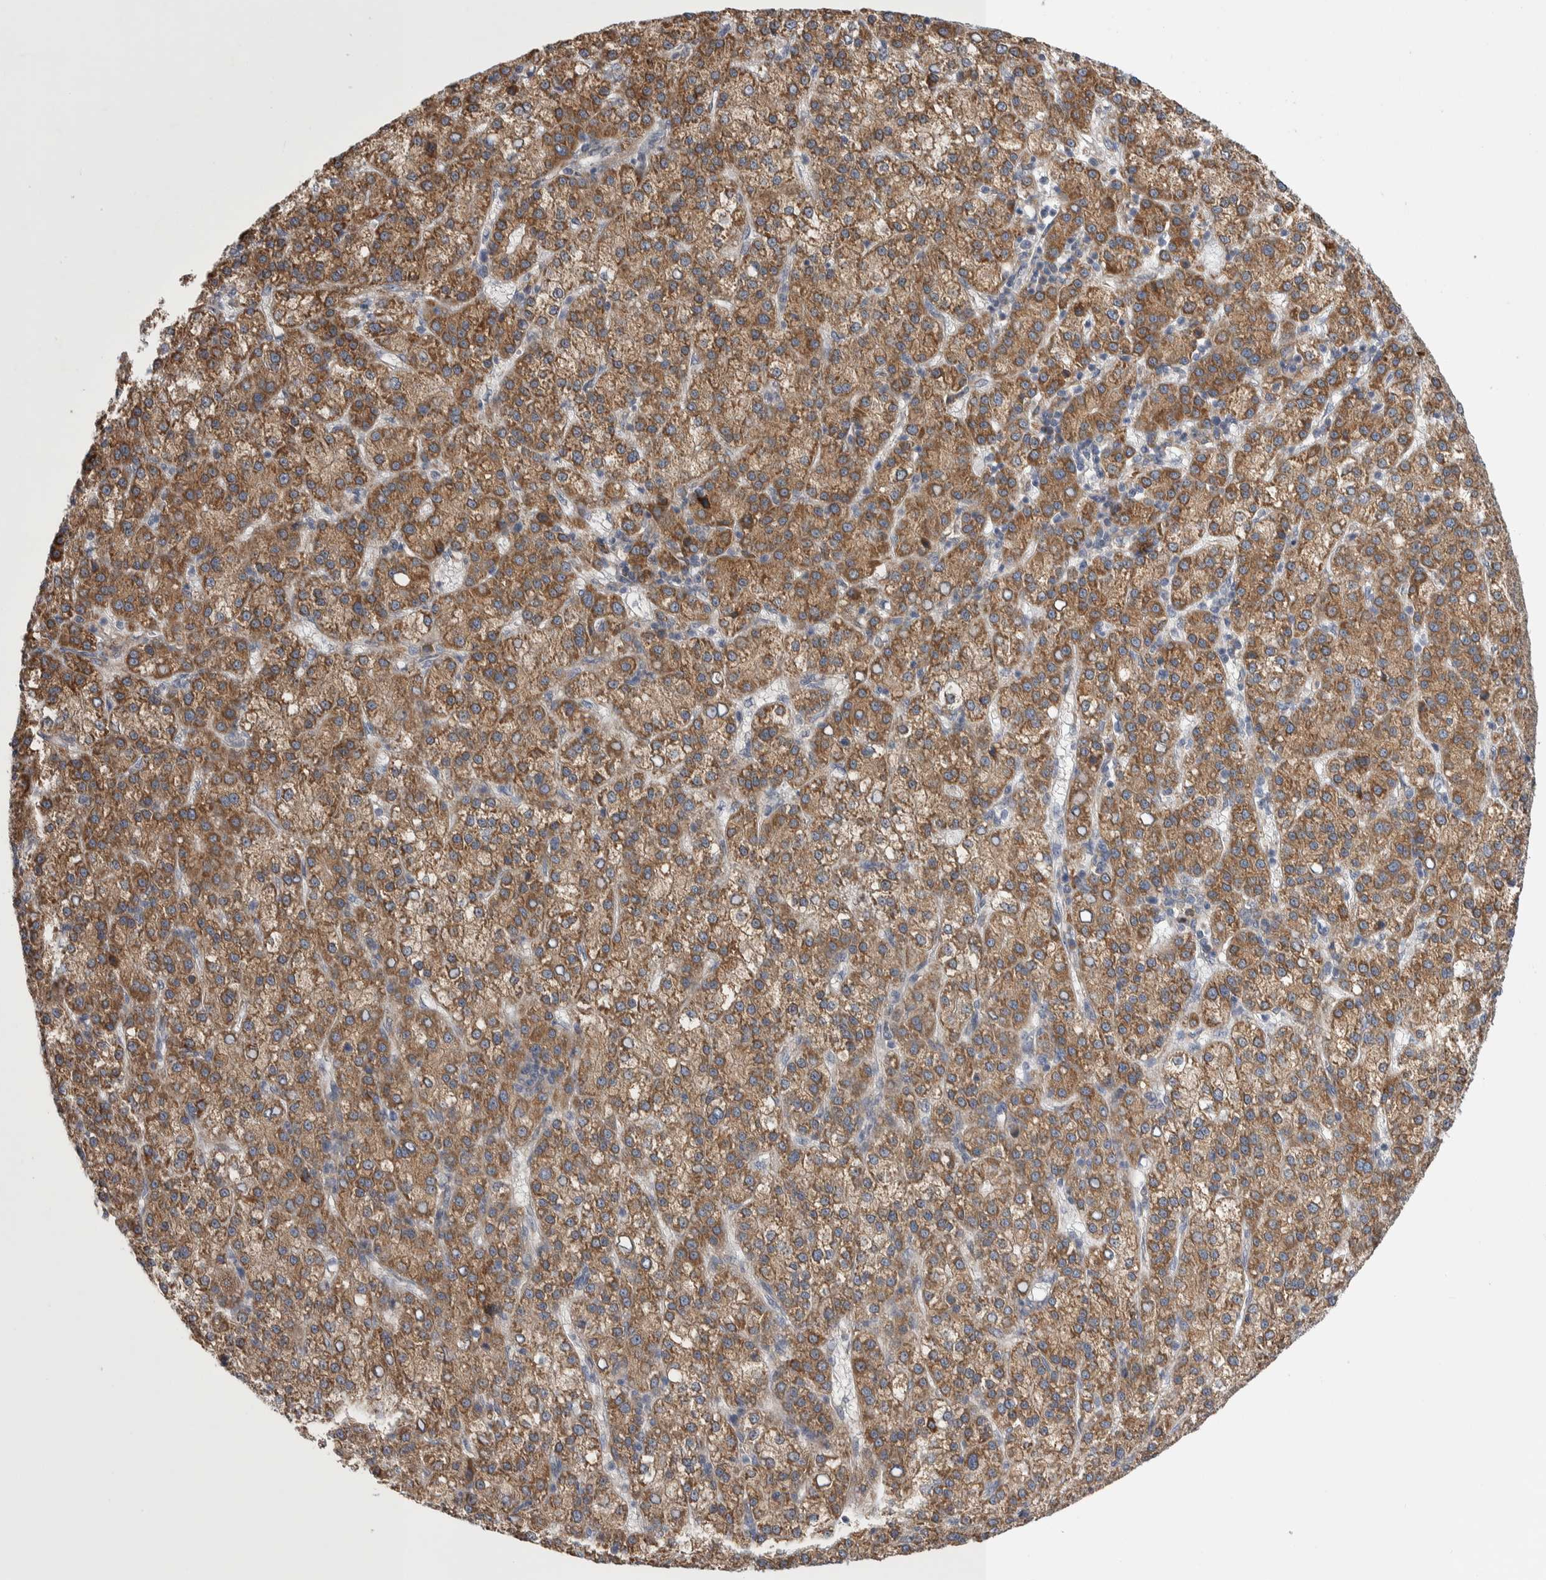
{"staining": {"intensity": "moderate", "quantity": ">75%", "location": "cytoplasmic/membranous"}, "tissue": "liver cancer", "cell_type": "Tumor cells", "image_type": "cancer", "snomed": [{"axis": "morphology", "description": "Carcinoma, Hepatocellular, NOS"}, {"axis": "topography", "description": "Liver"}], "caption": "Liver hepatocellular carcinoma tissue reveals moderate cytoplasmic/membranous positivity in about >75% of tumor cells, visualized by immunohistochemistry.", "gene": "IBTK", "patient": {"sex": "female", "age": 58}}